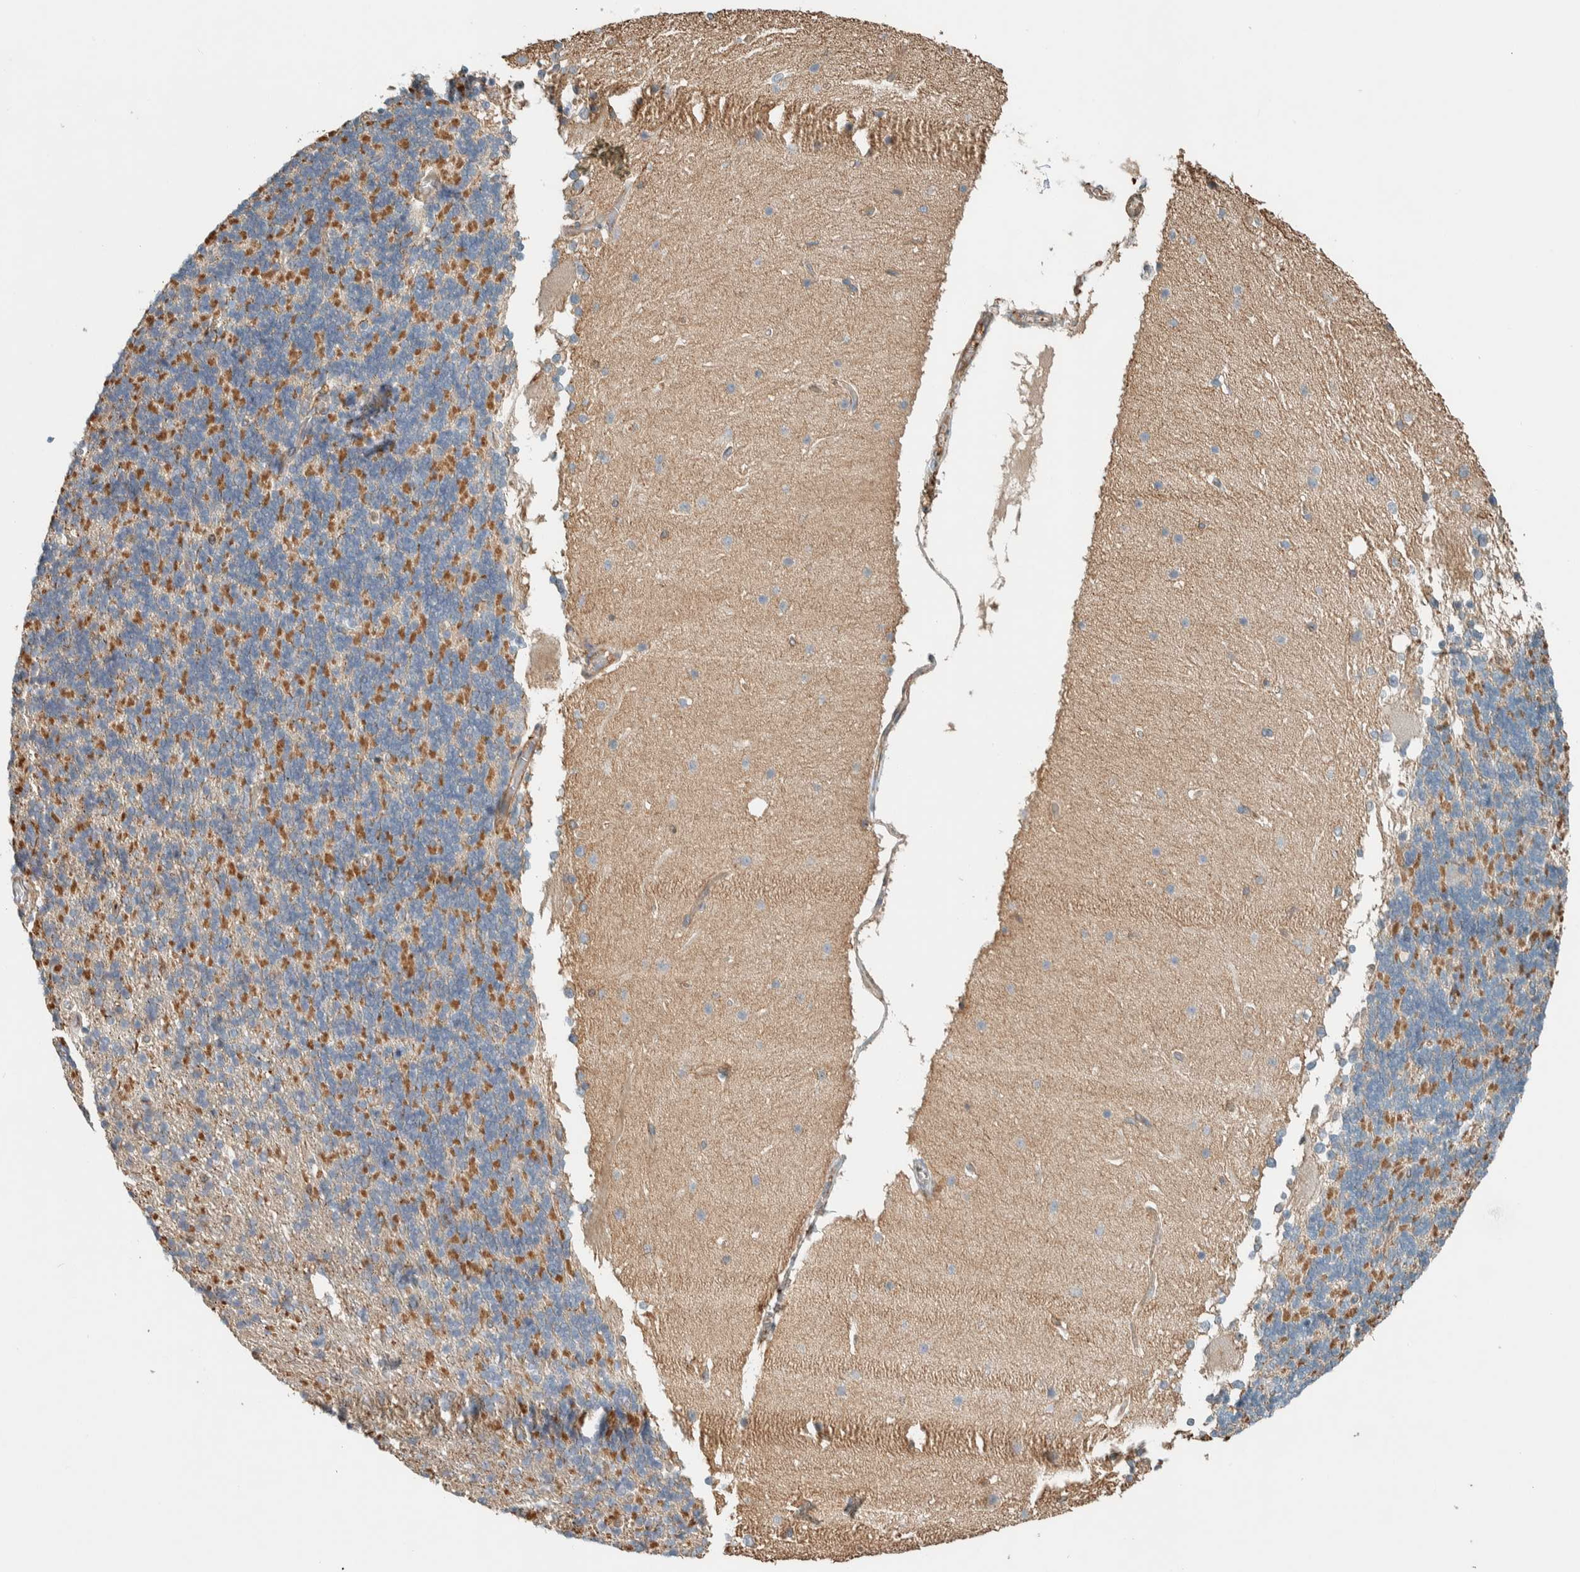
{"staining": {"intensity": "moderate", "quantity": ">75%", "location": "cytoplasmic/membranous"}, "tissue": "cerebellum", "cell_type": "Cells in granular layer", "image_type": "normal", "snomed": [{"axis": "morphology", "description": "Normal tissue, NOS"}, {"axis": "topography", "description": "Cerebellum"}], "caption": "Brown immunohistochemical staining in unremarkable cerebellum demonstrates moderate cytoplasmic/membranous staining in about >75% of cells in granular layer.", "gene": "CTBP2", "patient": {"sex": "female", "age": 19}}